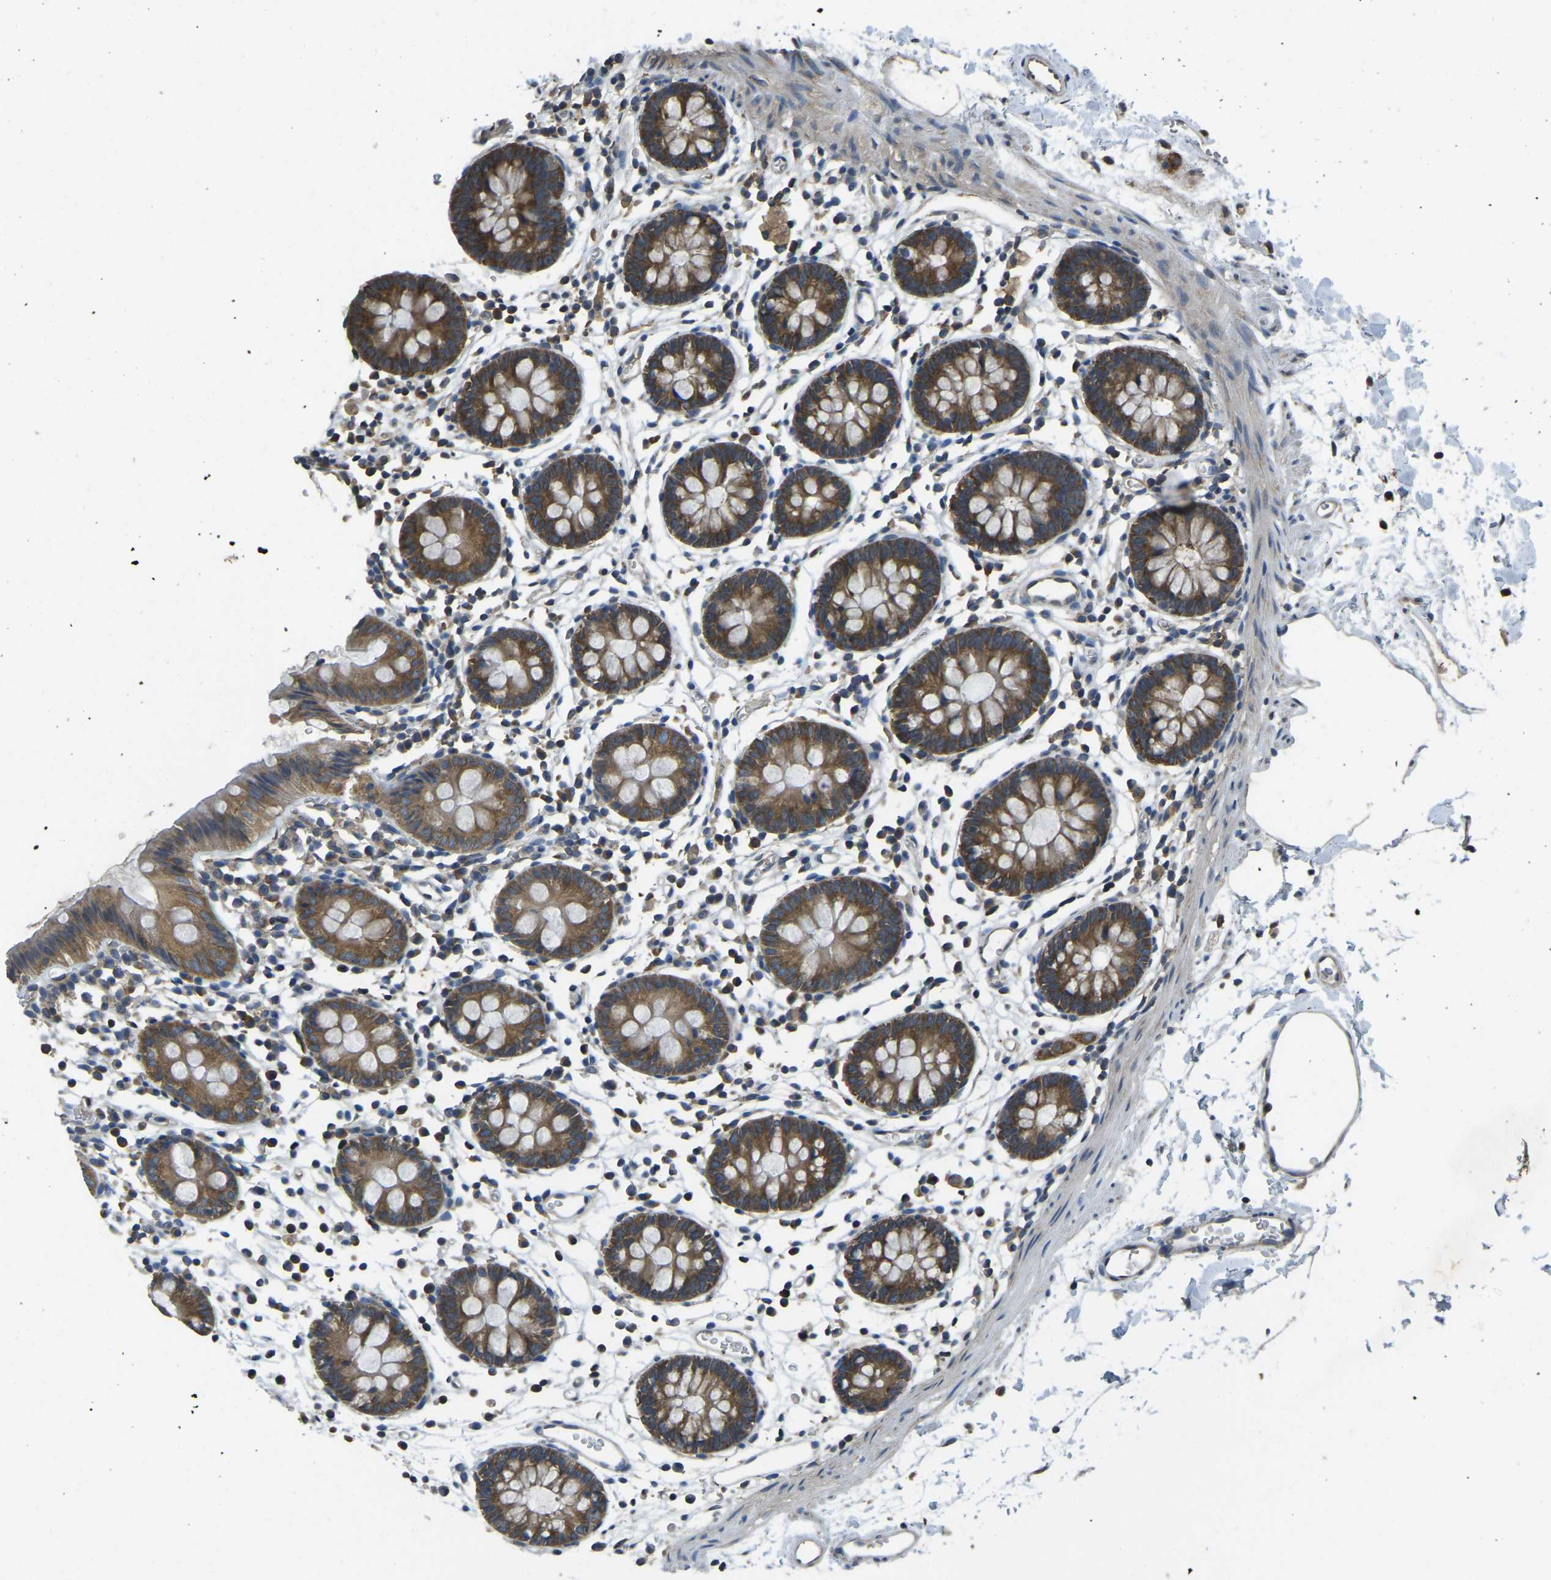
{"staining": {"intensity": "weak", "quantity": "25%-75%", "location": "cytoplasmic/membranous"}, "tissue": "colon", "cell_type": "Endothelial cells", "image_type": "normal", "snomed": [{"axis": "morphology", "description": "Normal tissue, NOS"}, {"axis": "topography", "description": "Colon"}], "caption": "Weak cytoplasmic/membranous staining for a protein is appreciated in approximately 25%-75% of endothelial cells of benign colon using IHC.", "gene": "AIMP1", "patient": {"sex": "male", "age": 14}}